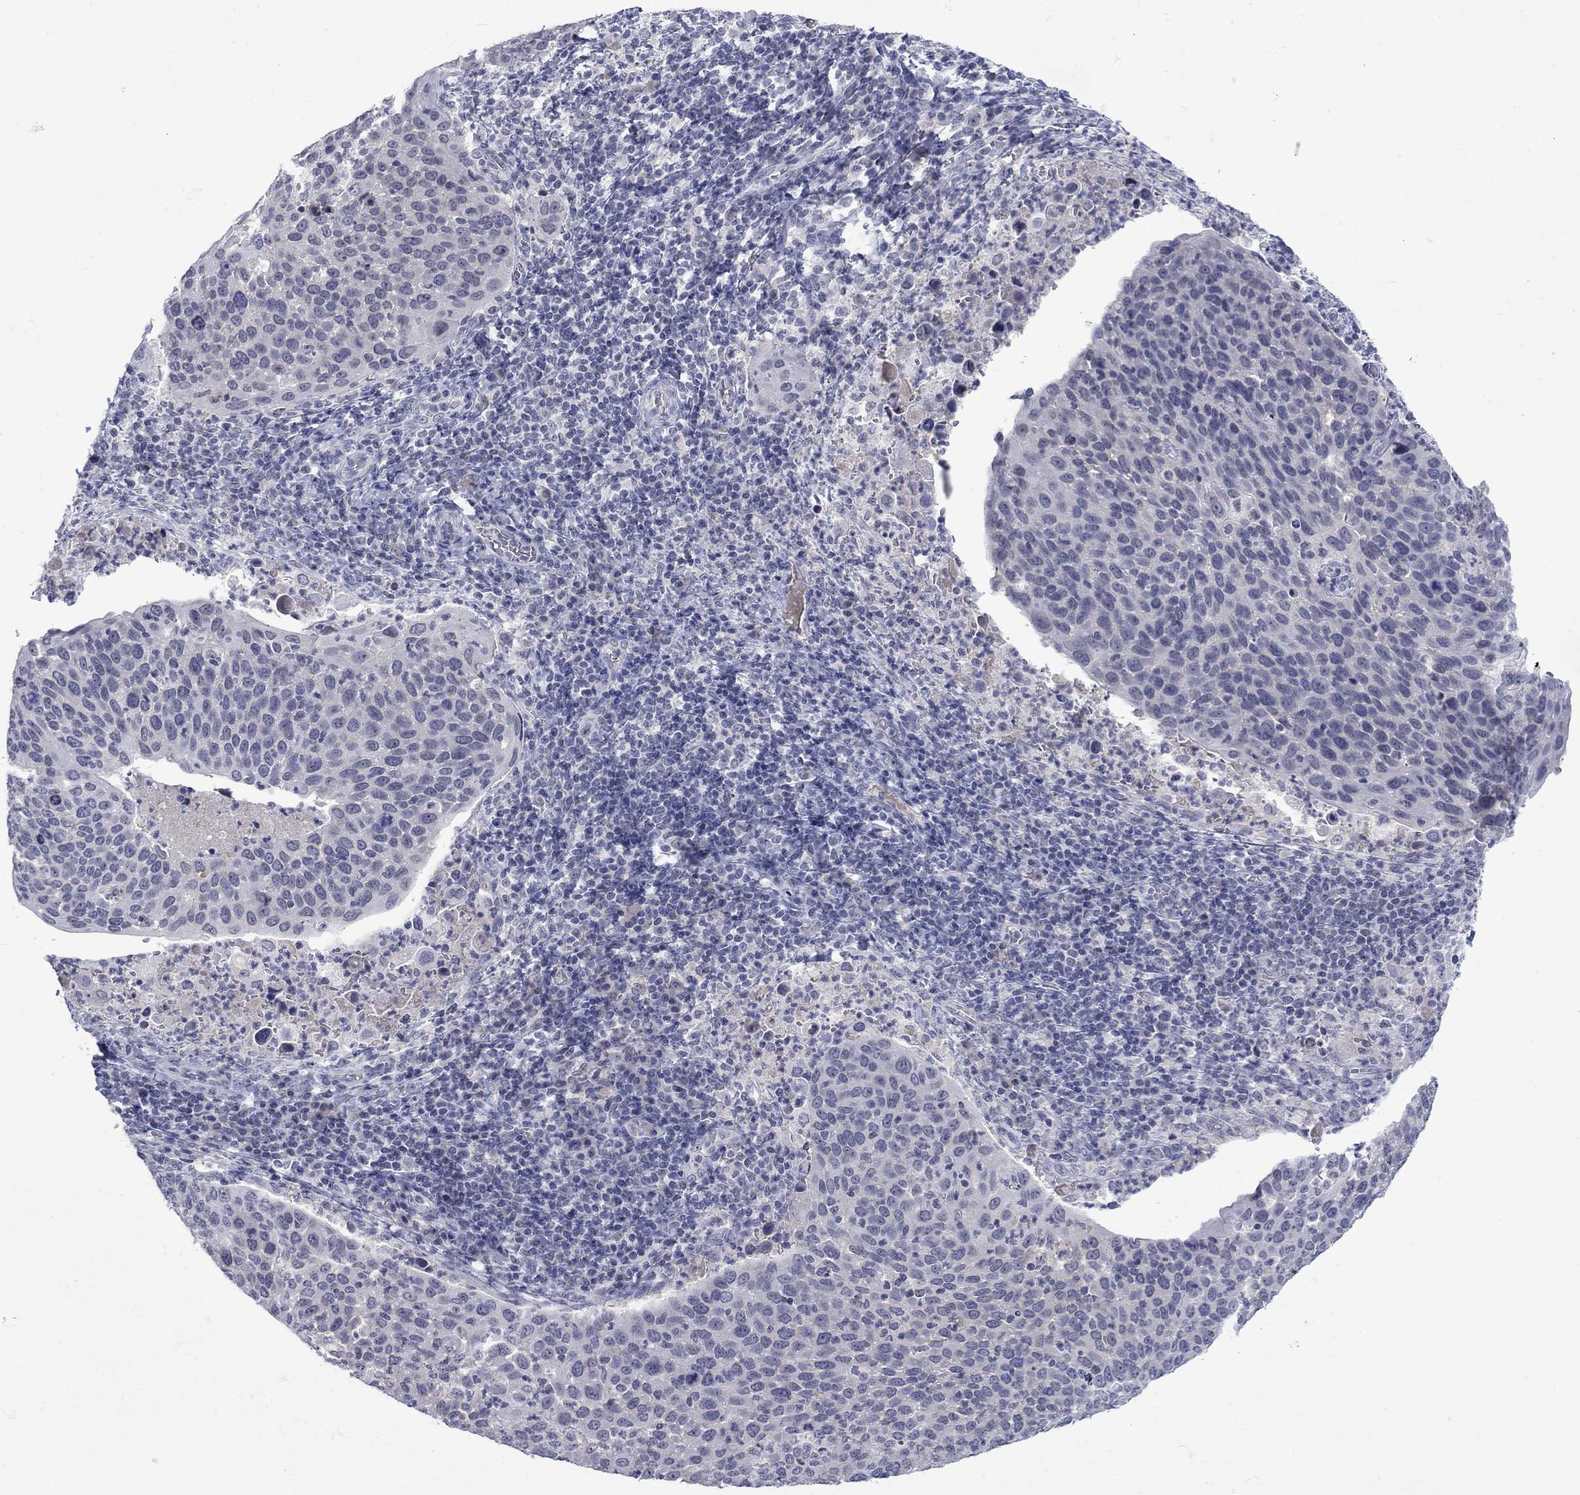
{"staining": {"intensity": "negative", "quantity": "none", "location": "none"}, "tissue": "cervical cancer", "cell_type": "Tumor cells", "image_type": "cancer", "snomed": [{"axis": "morphology", "description": "Squamous cell carcinoma, NOS"}, {"axis": "topography", "description": "Cervix"}], "caption": "Immunohistochemical staining of human squamous cell carcinoma (cervical) shows no significant positivity in tumor cells. The staining was performed using DAB to visualize the protein expression in brown, while the nuclei were stained in blue with hematoxylin (Magnification: 20x).", "gene": "NSMF", "patient": {"sex": "female", "age": 54}}